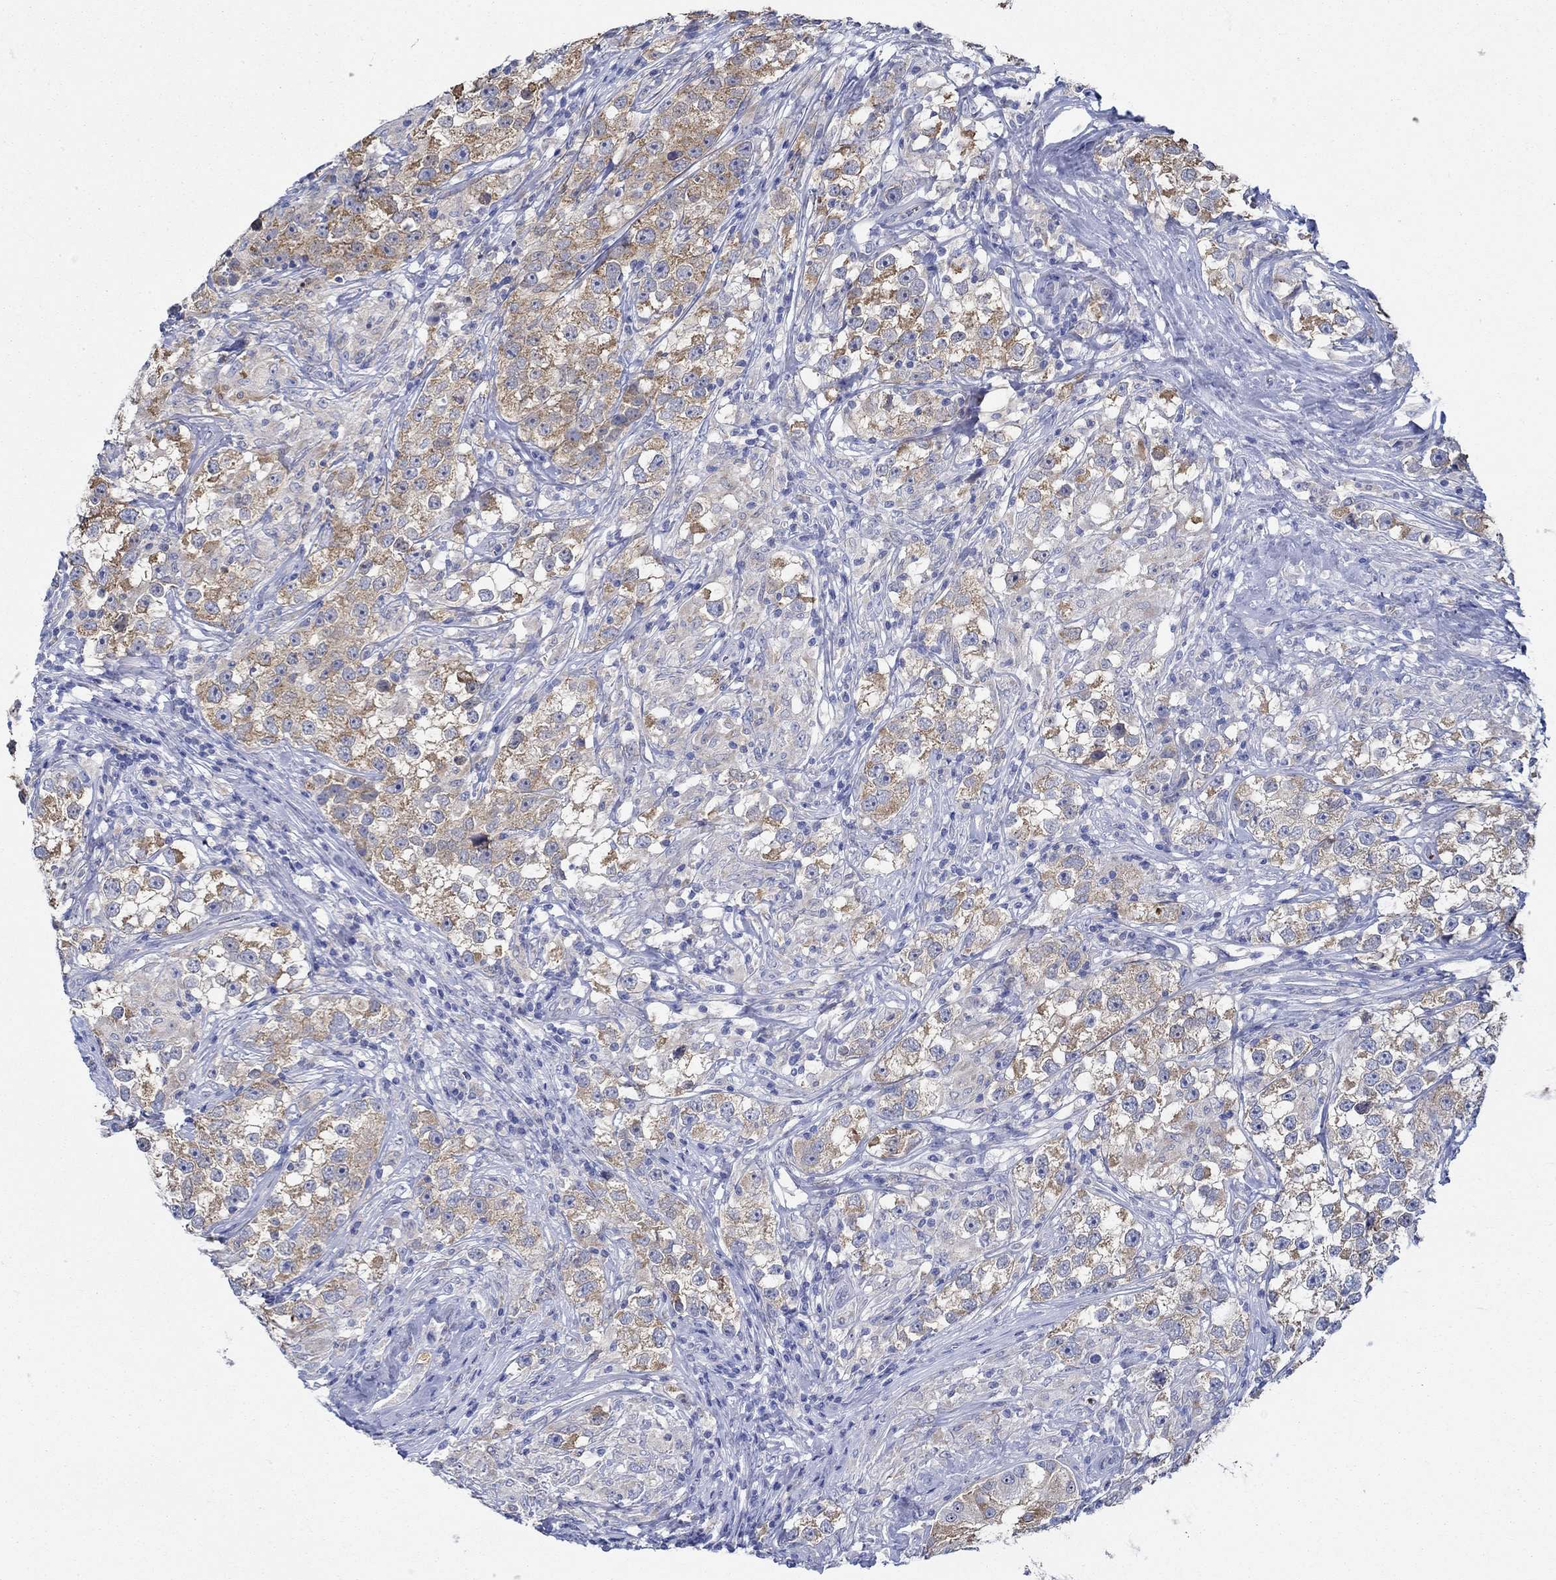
{"staining": {"intensity": "moderate", "quantity": ">75%", "location": "cytoplasmic/membranous"}, "tissue": "testis cancer", "cell_type": "Tumor cells", "image_type": "cancer", "snomed": [{"axis": "morphology", "description": "Seminoma, NOS"}, {"axis": "topography", "description": "Testis"}], "caption": "Immunohistochemical staining of human testis cancer exhibits medium levels of moderate cytoplasmic/membranous expression in about >75% of tumor cells.", "gene": "SLC27A3", "patient": {"sex": "male", "age": 46}}